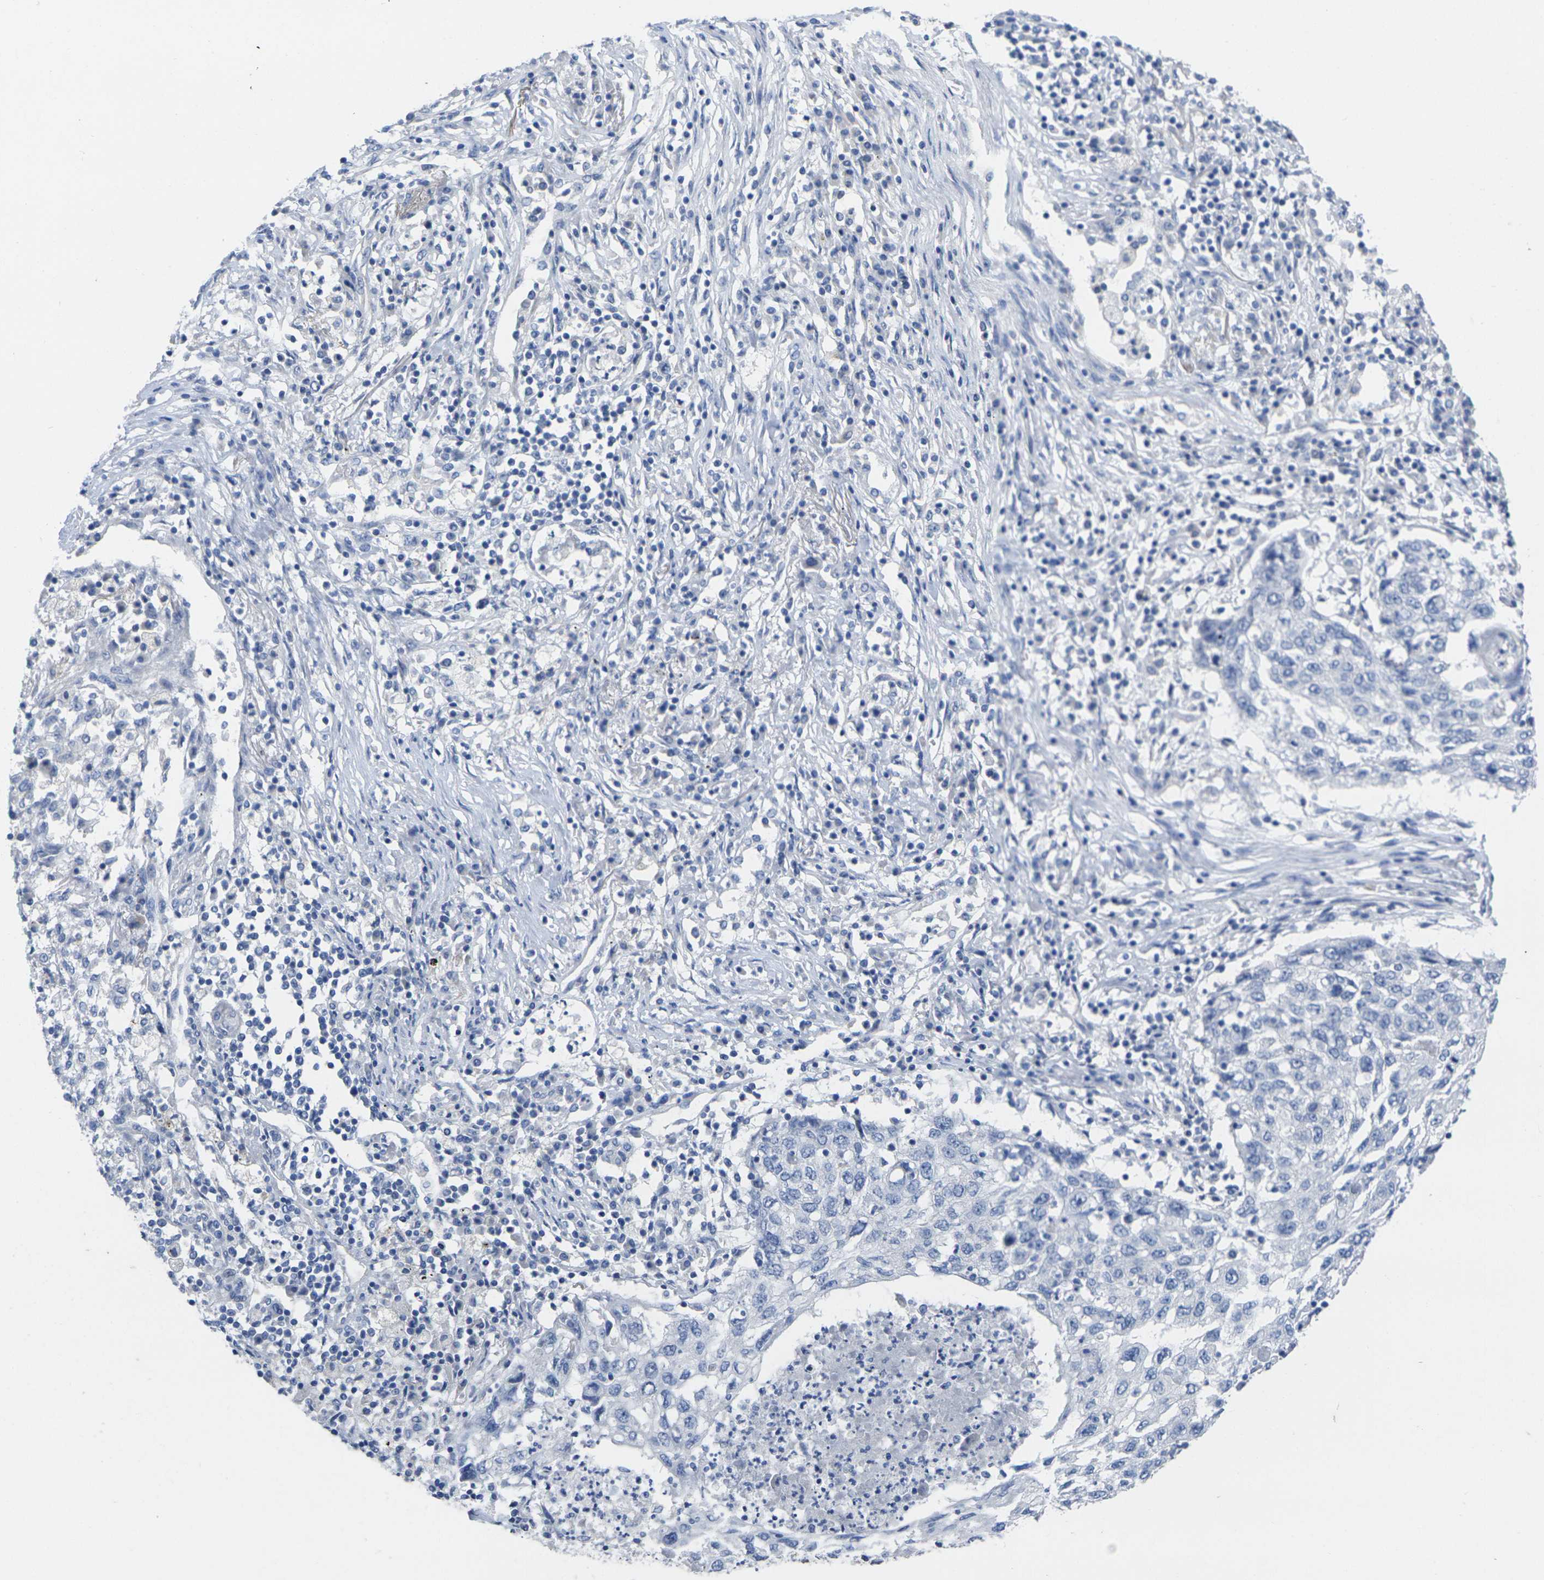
{"staining": {"intensity": "negative", "quantity": "none", "location": "none"}, "tissue": "lung cancer", "cell_type": "Tumor cells", "image_type": "cancer", "snomed": [{"axis": "morphology", "description": "Squamous cell carcinoma, NOS"}, {"axis": "topography", "description": "Lung"}], "caption": "The immunohistochemistry micrograph has no significant positivity in tumor cells of lung cancer (squamous cell carcinoma) tissue.", "gene": "TNNI3", "patient": {"sex": "female", "age": 63}}